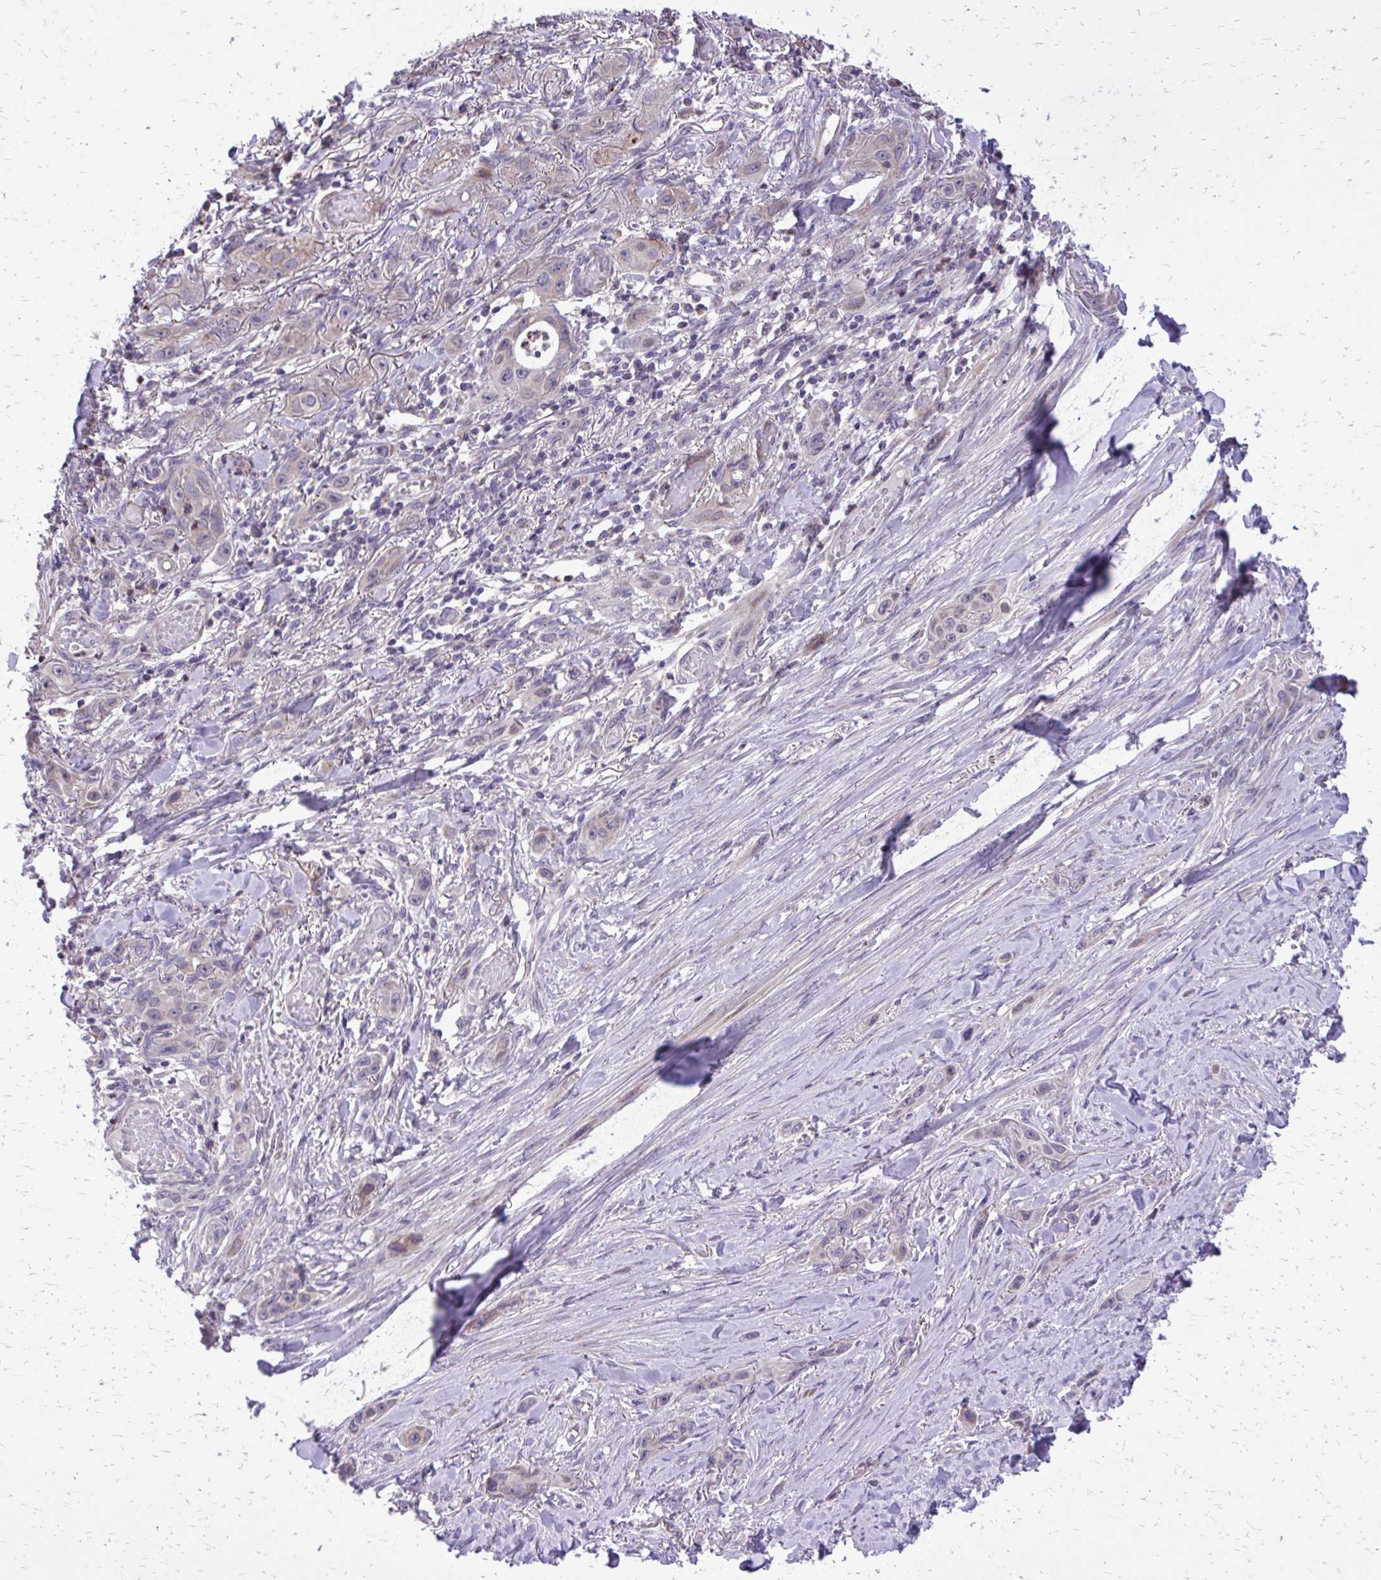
{"staining": {"intensity": "weak", "quantity": "<25%", "location": "cytoplasmic/membranous"}, "tissue": "skin cancer", "cell_type": "Tumor cells", "image_type": "cancer", "snomed": [{"axis": "morphology", "description": "Squamous cell carcinoma, NOS"}, {"axis": "topography", "description": "Skin"}], "caption": "Human skin squamous cell carcinoma stained for a protein using immunohistochemistry (IHC) demonstrates no expression in tumor cells.", "gene": "ABCC3", "patient": {"sex": "female", "age": 69}}